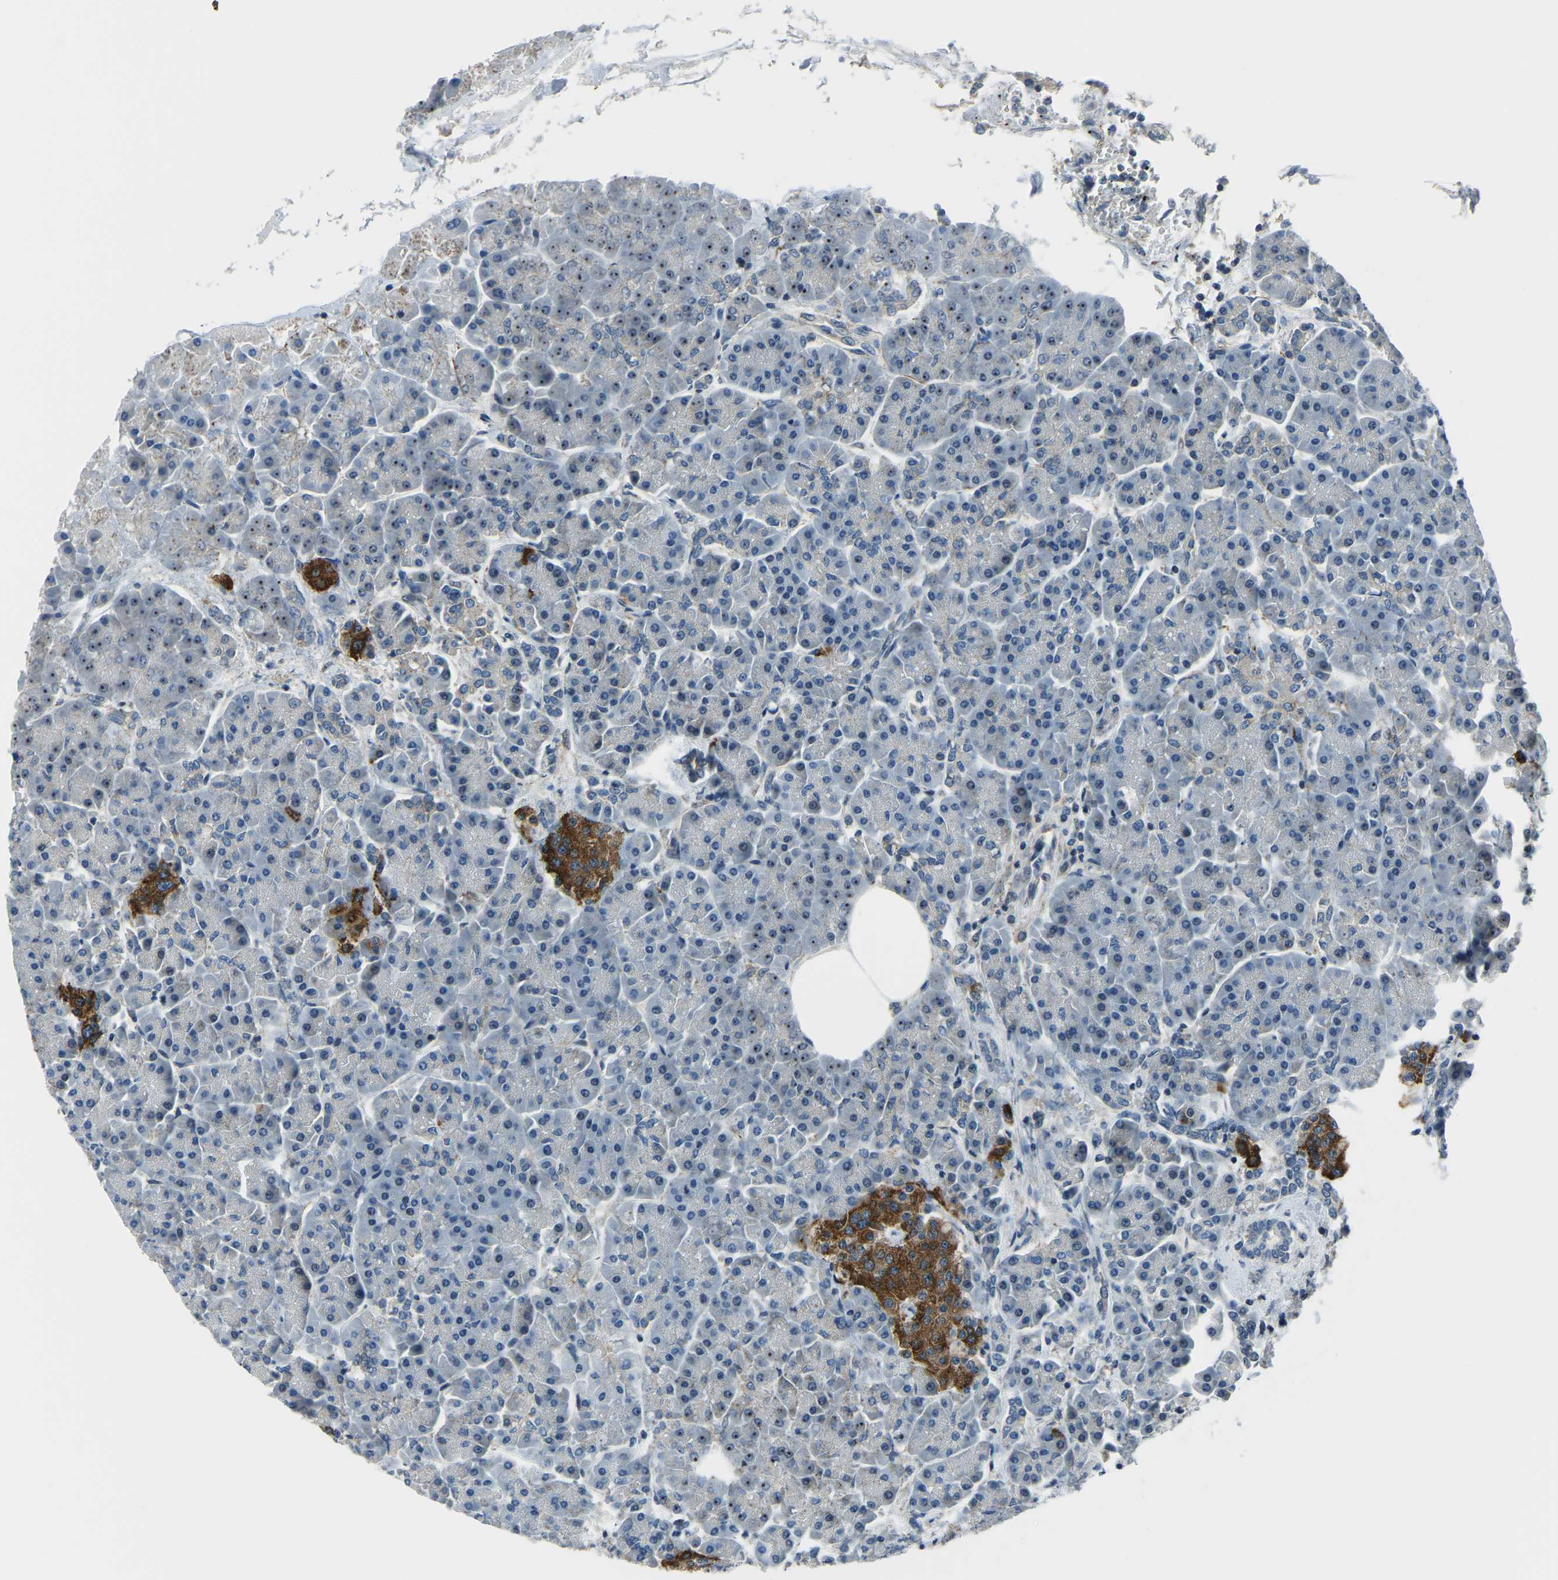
{"staining": {"intensity": "moderate", "quantity": "<25%", "location": "nuclear"}, "tissue": "pancreas", "cell_type": "Exocrine glandular cells", "image_type": "normal", "snomed": [{"axis": "morphology", "description": "Normal tissue, NOS"}, {"axis": "topography", "description": "Pancreas"}], "caption": "Human pancreas stained with a brown dye demonstrates moderate nuclear positive positivity in about <25% of exocrine glandular cells.", "gene": "RRP1", "patient": {"sex": "female", "age": 70}}